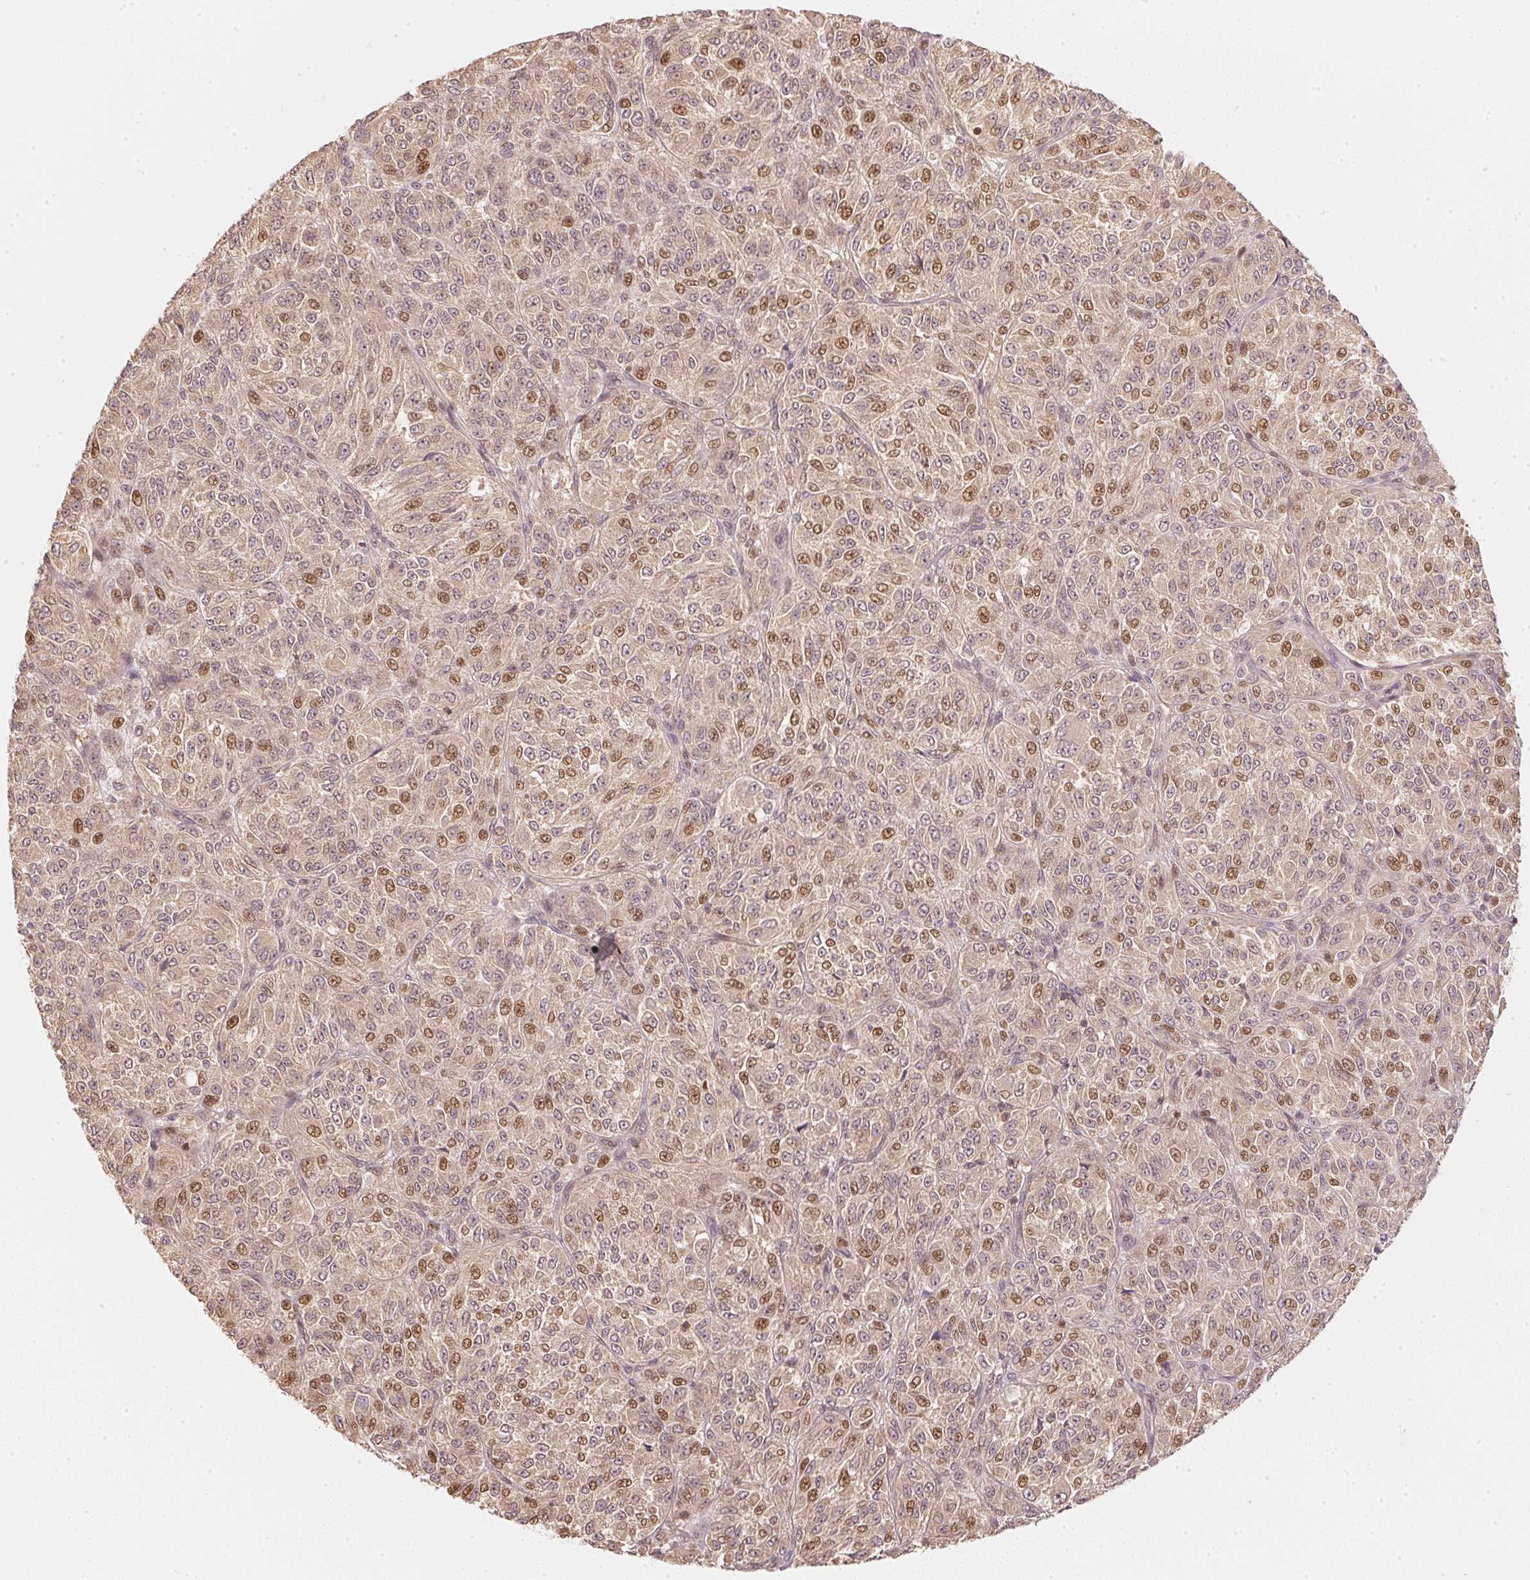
{"staining": {"intensity": "moderate", "quantity": "25%-75%", "location": "nuclear"}, "tissue": "melanoma", "cell_type": "Tumor cells", "image_type": "cancer", "snomed": [{"axis": "morphology", "description": "Malignant melanoma, Metastatic site"}, {"axis": "topography", "description": "Brain"}], "caption": "Immunohistochemistry image of neoplastic tissue: human malignant melanoma (metastatic site) stained using IHC exhibits medium levels of moderate protein expression localized specifically in the nuclear of tumor cells, appearing as a nuclear brown color.", "gene": "UBE2L3", "patient": {"sex": "female", "age": 56}}